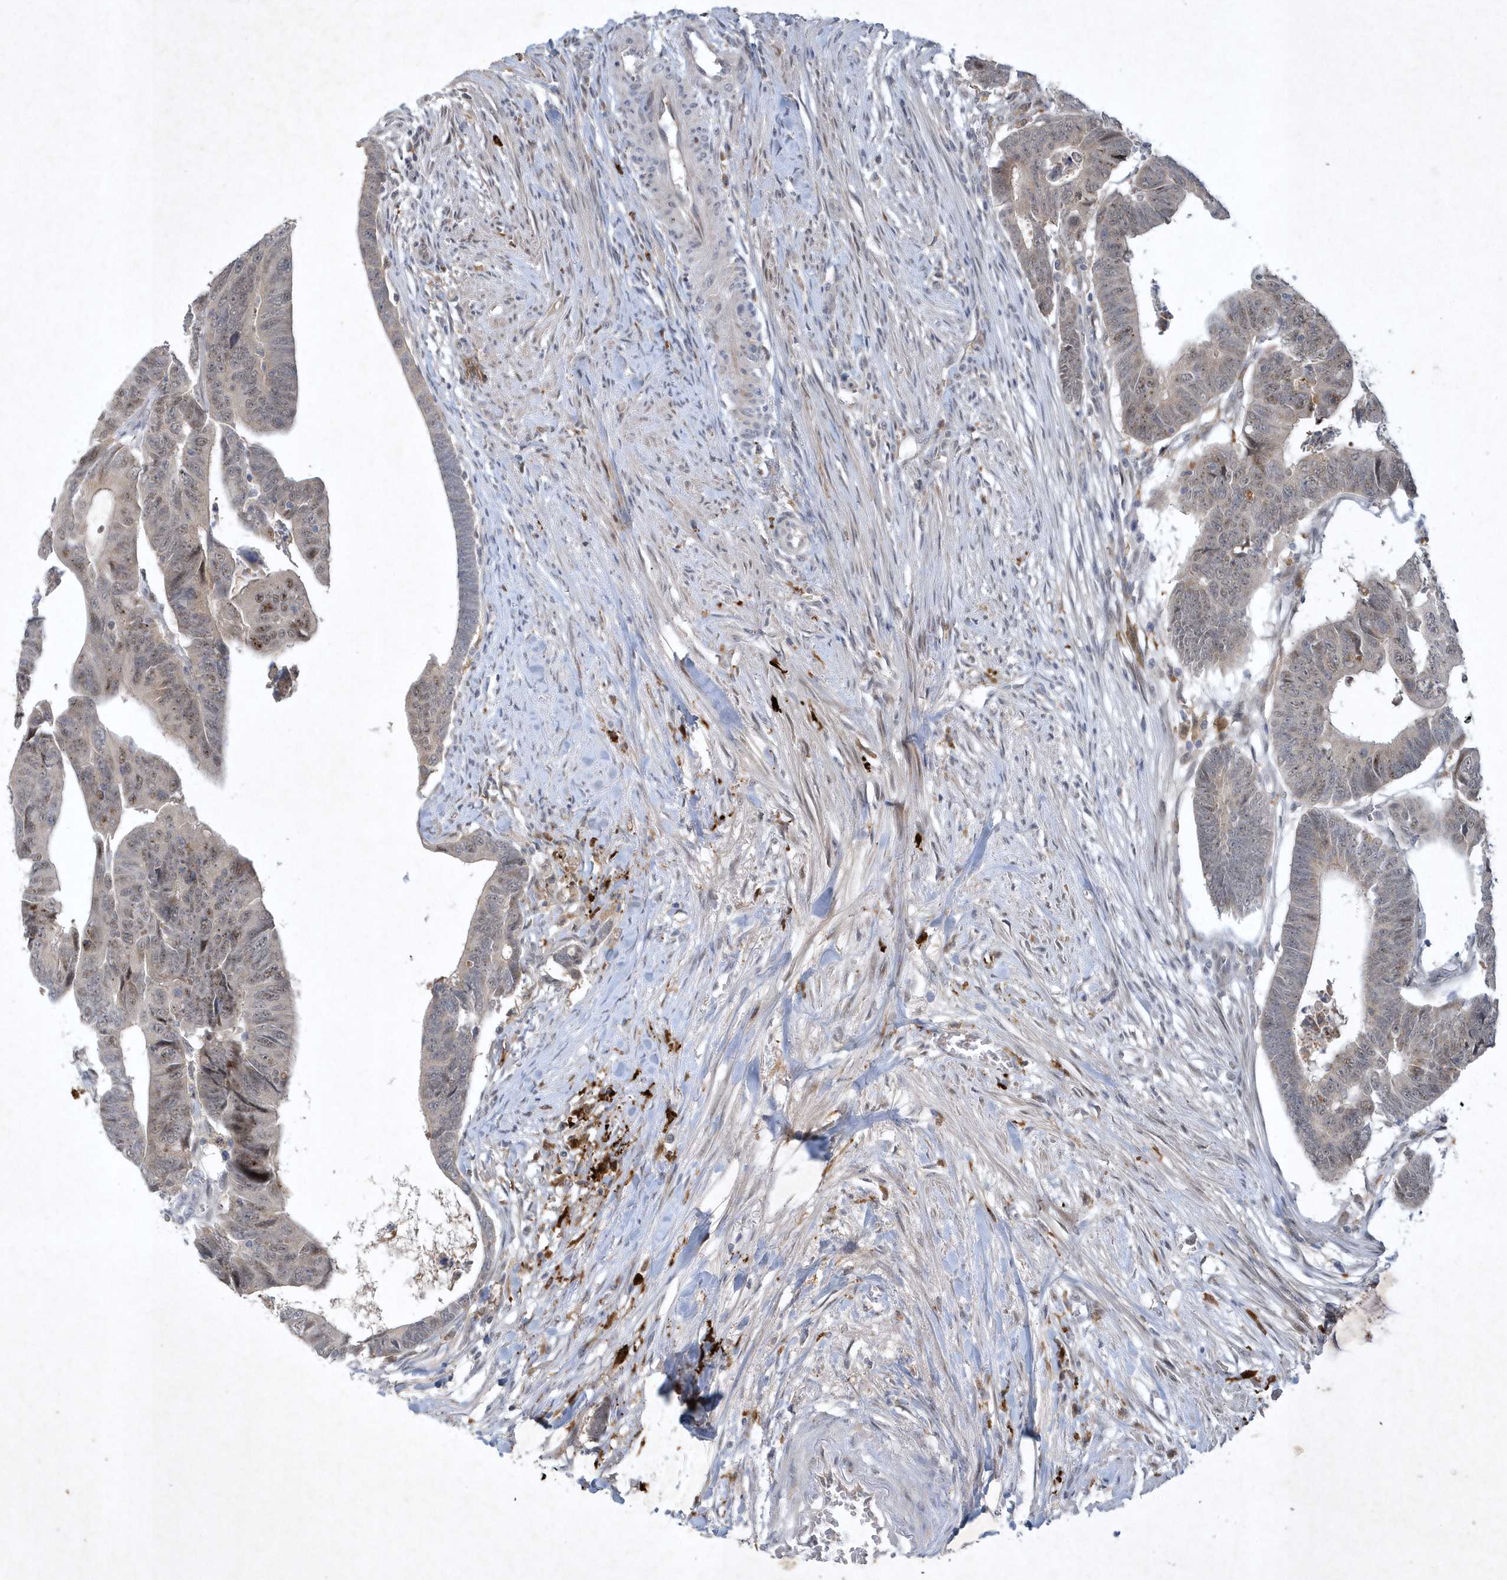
{"staining": {"intensity": "weak", "quantity": "25%-75%", "location": "nuclear"}, "tissue": "colorectal cancer", "cell_type": "Tumor cells", "image_type": "cancer", "snomed": [{"axis": "morphology", "description": "Adenocarcinoma, NOS"}, {"axis": "topography", "description": "Rectum"}], "caption": "The histopathology image displays a brown stain indicating the presence of a protein in the nuclear of tumor cells in colorectal cancer (adenocarcinoma).", "gene": "THG1L", "patient": {"sex": "female", "age": 65}}